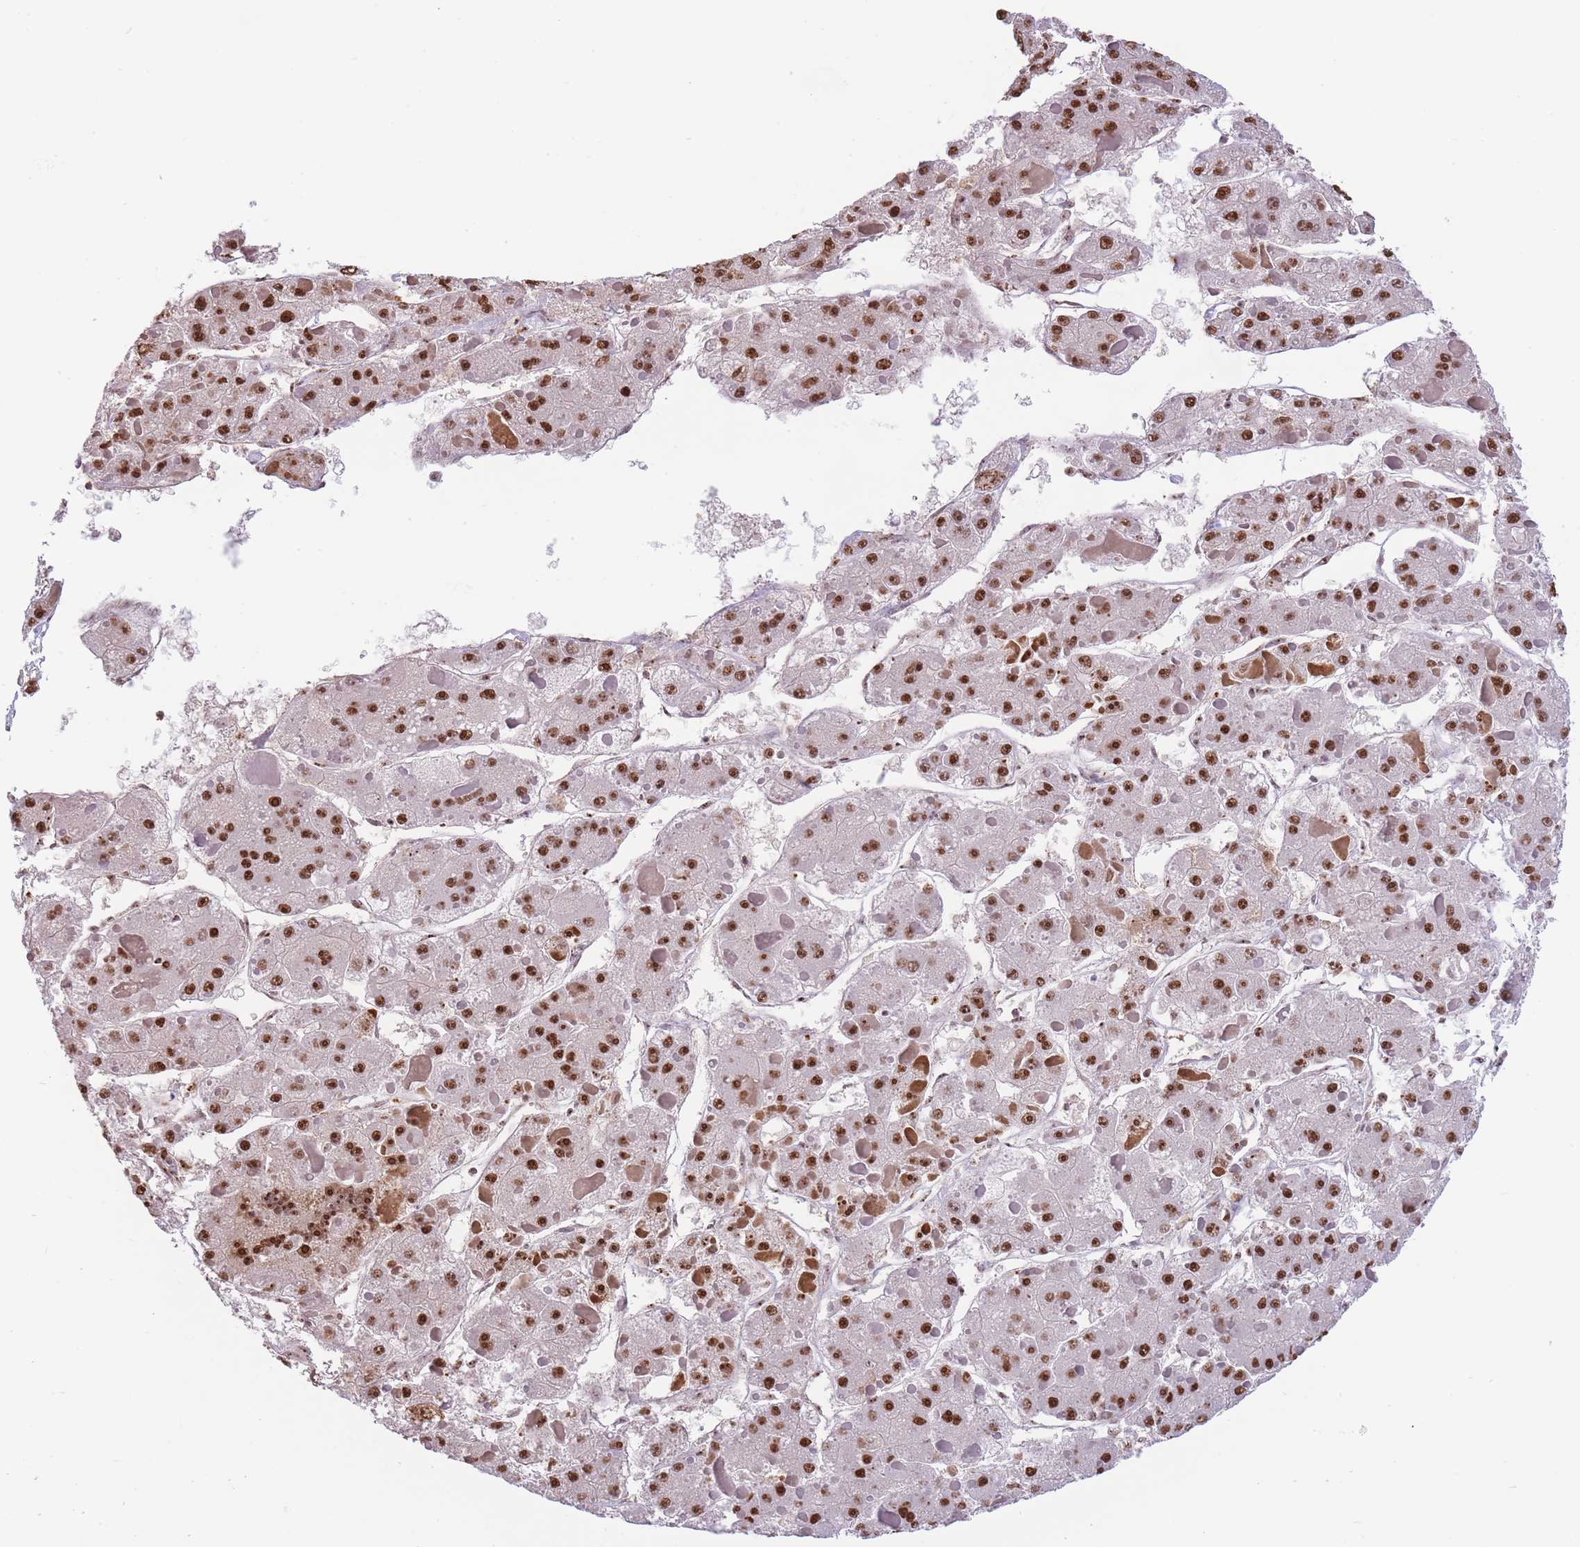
{"staining": {"intensity": "moderate", "quantity": ">75%", "location": "nuclear"}, "tissue": "liver cancer", "cell_type": "Tumor cells", "image_type": "cancer", "snomed": [{"axis": "morphology", "description": "Carcinoma, Hepatocellular, NOS"}, {"axis": "topography", "description": "Liver"}], "caption": "Protein expression analysis of liver cancer (hepatocellular carcinoma) demonstrates moderate nuclear positivity in about >75% of tumor cells.", "gene": "EVC2", "patient": {"sex": "female", "age": 73}}